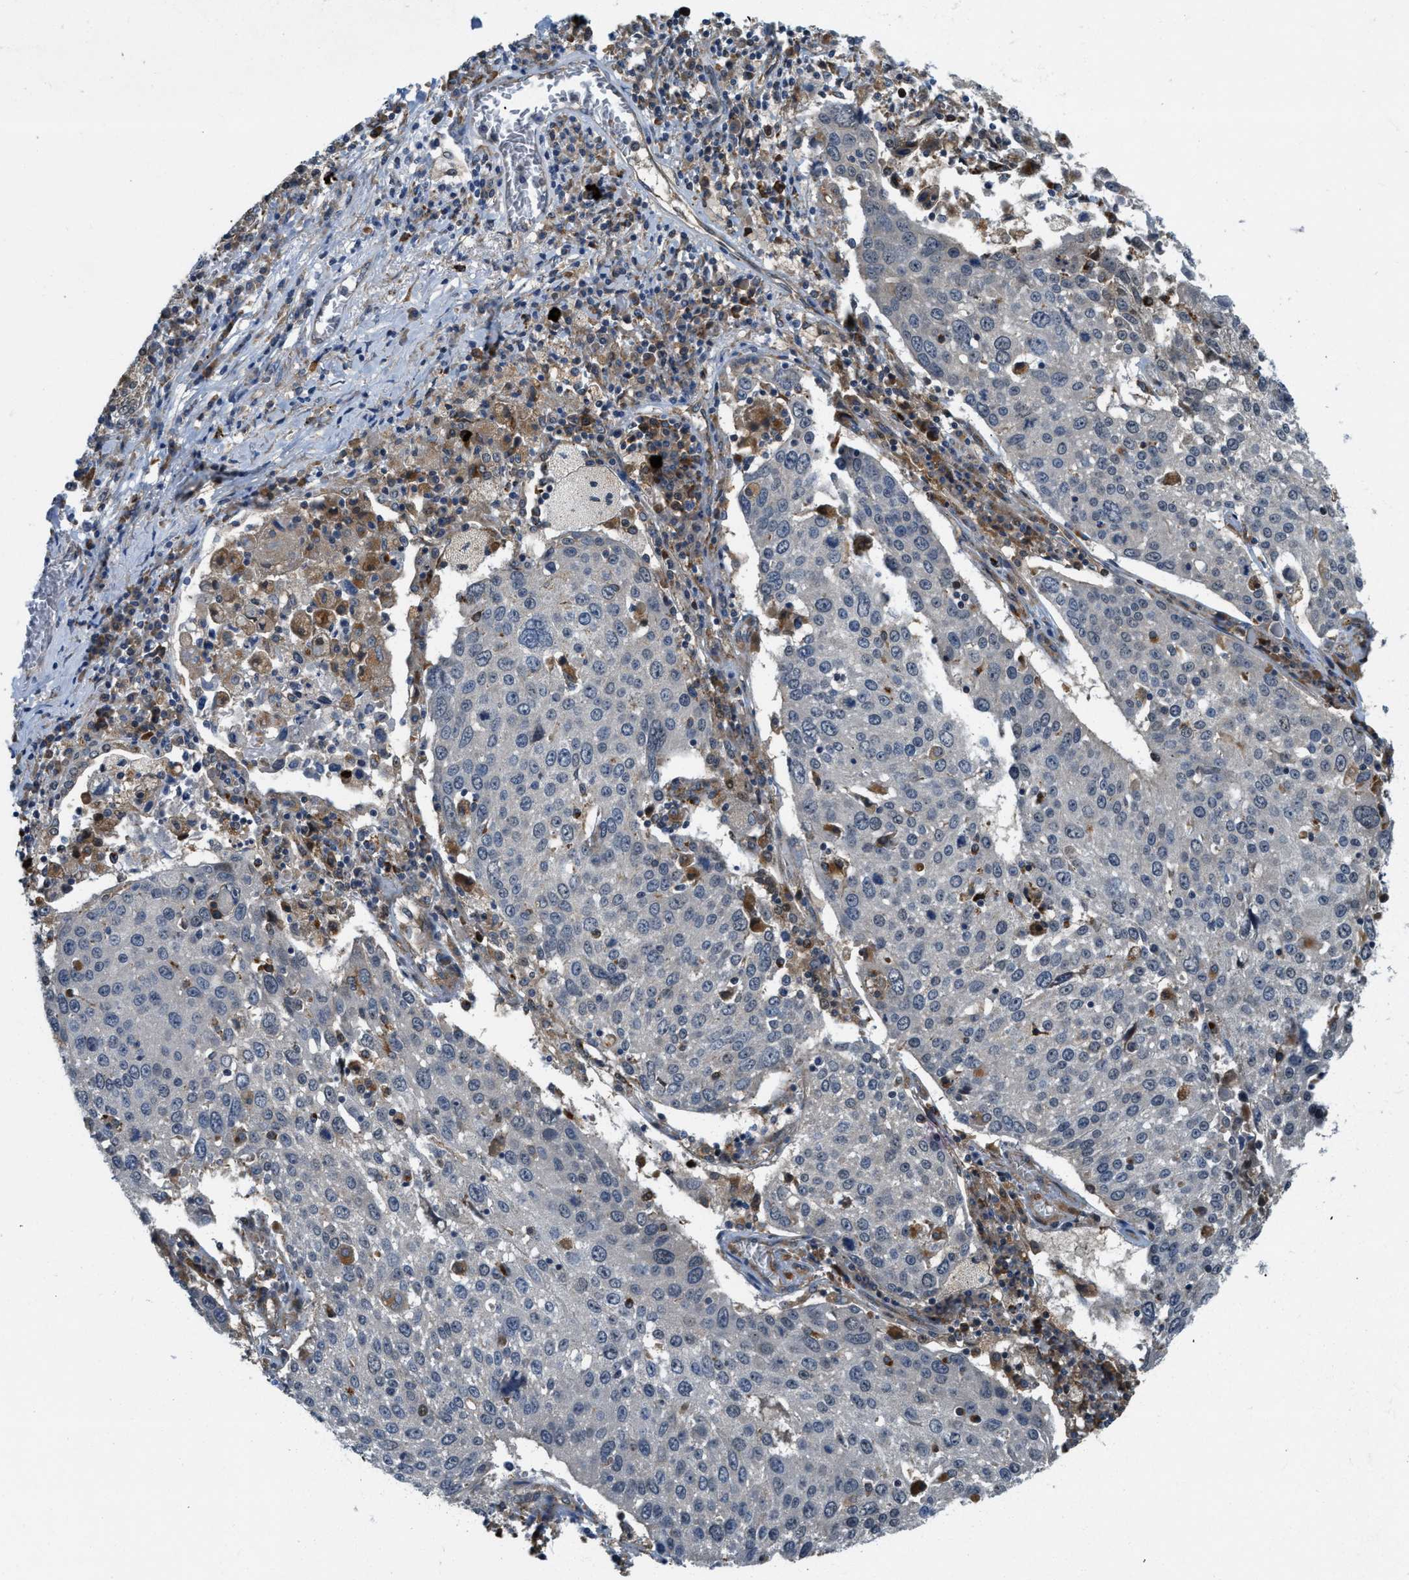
{"staining": {"intensity": "negative", "quantity": "none", "location": "none"}, "tissue": "lung cancer", "cell_type": "Tumor cells", "image_type": "cancer", "snomed": [{"axis": "morphology", "description": "Squamous cell carcinoma, NOS"}, {"axis": "topography", "description": "Lung"}], "caption": "High power microscopy image of an IHC photomicrograph of lung cancer, revealing no significant expression in tumor cells.", "gene": "STARD3NL", "patient": {"sex": "male", "age": 65}}